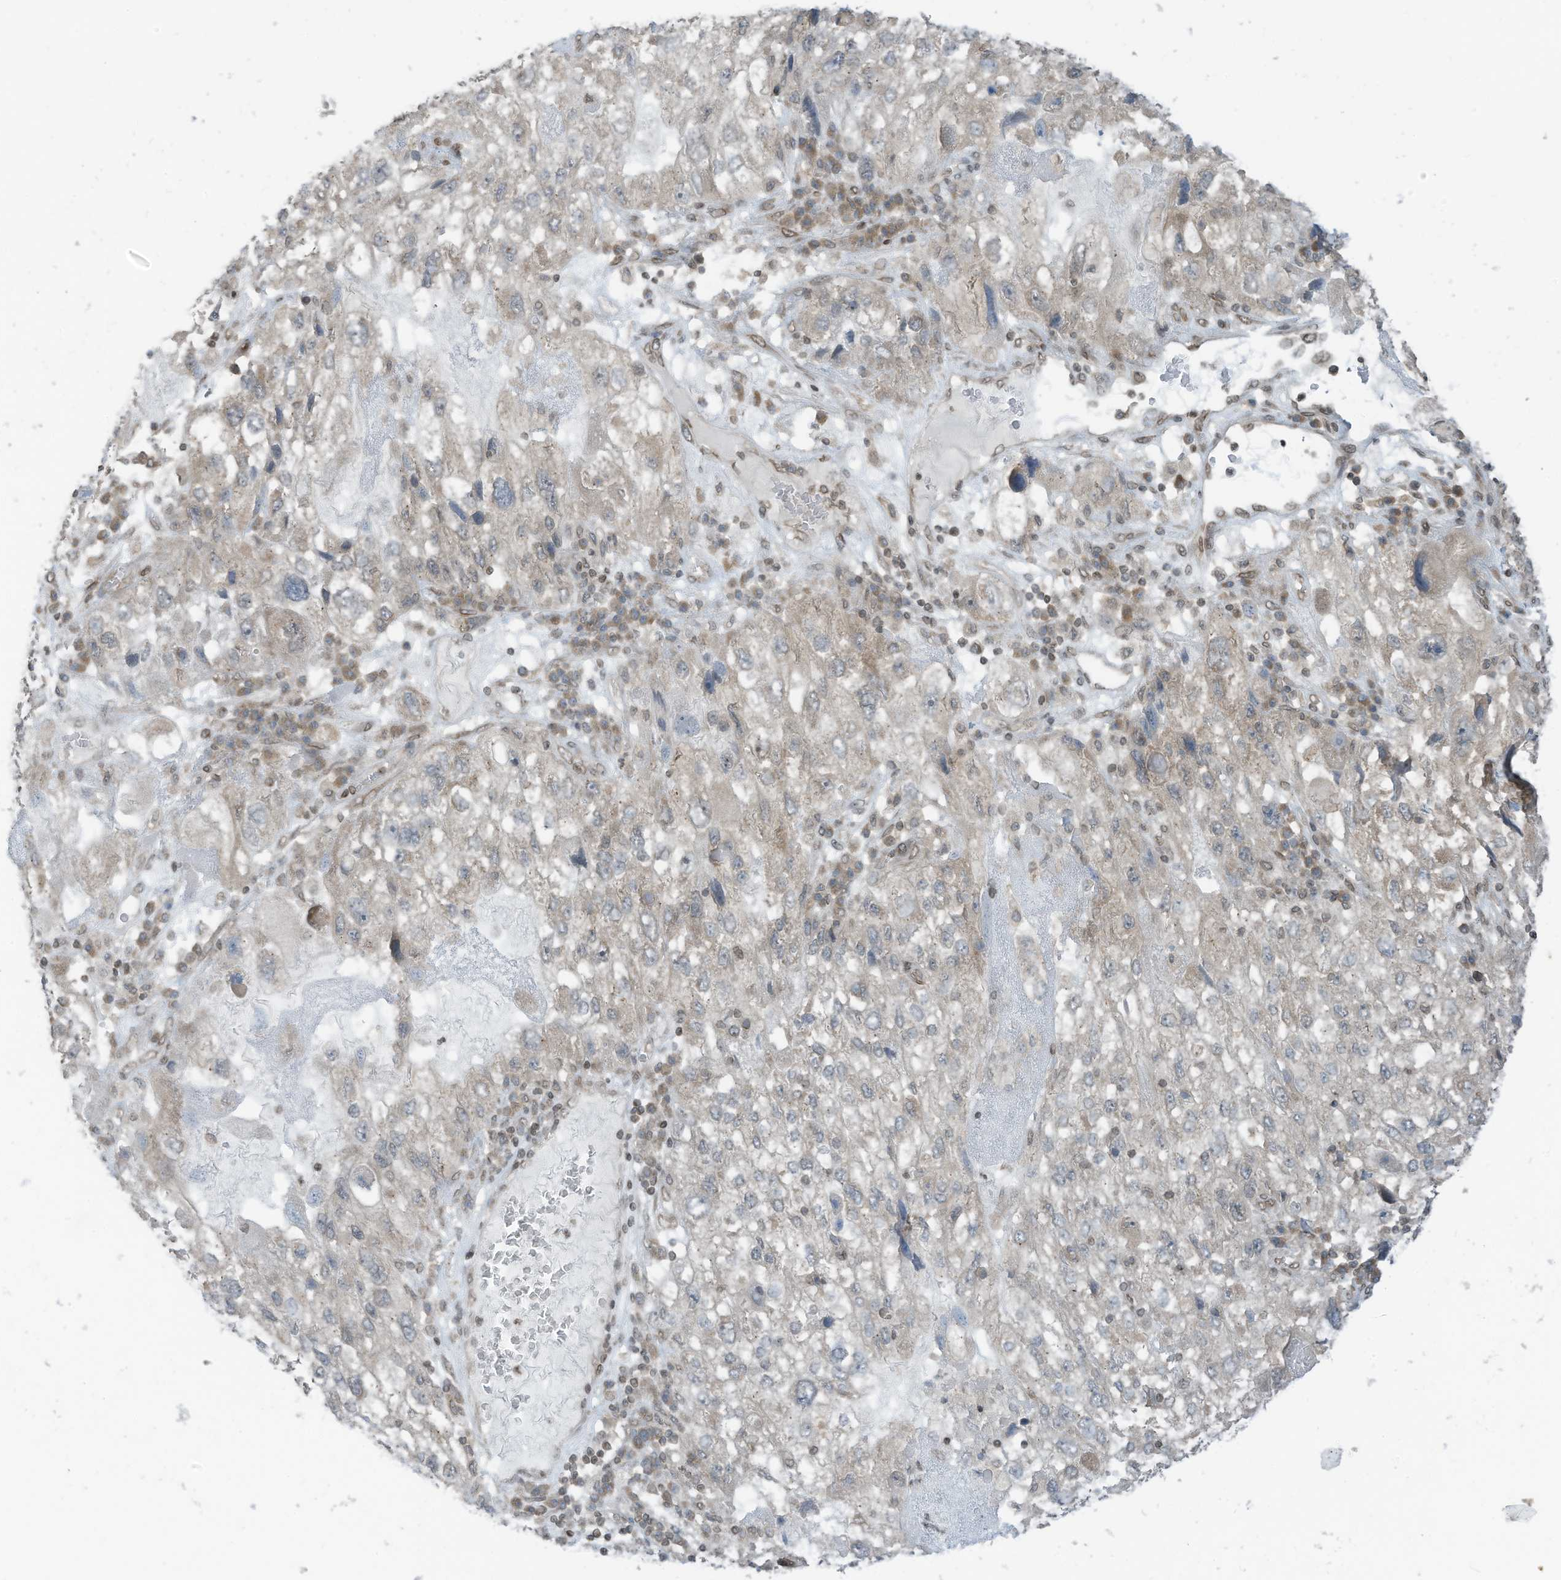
{"staining": {"intensity": "negative", "quantity": "none", "location": "none"}, "tissue": "endometrial cancer", "cell_type": "Tumor cells", "image_type": "cancer", "snomed": [{"axis": "morphology", "description": "Adenocarcinoma, NOS"}, {"axis": "topography", "description": "Endometrium"}], "caption": "Tumor cells are negative for protein expression in human endometrial adenocarcinoma.", "gene": "RABL3", "patient": {"sex": "female", "age": 49}}